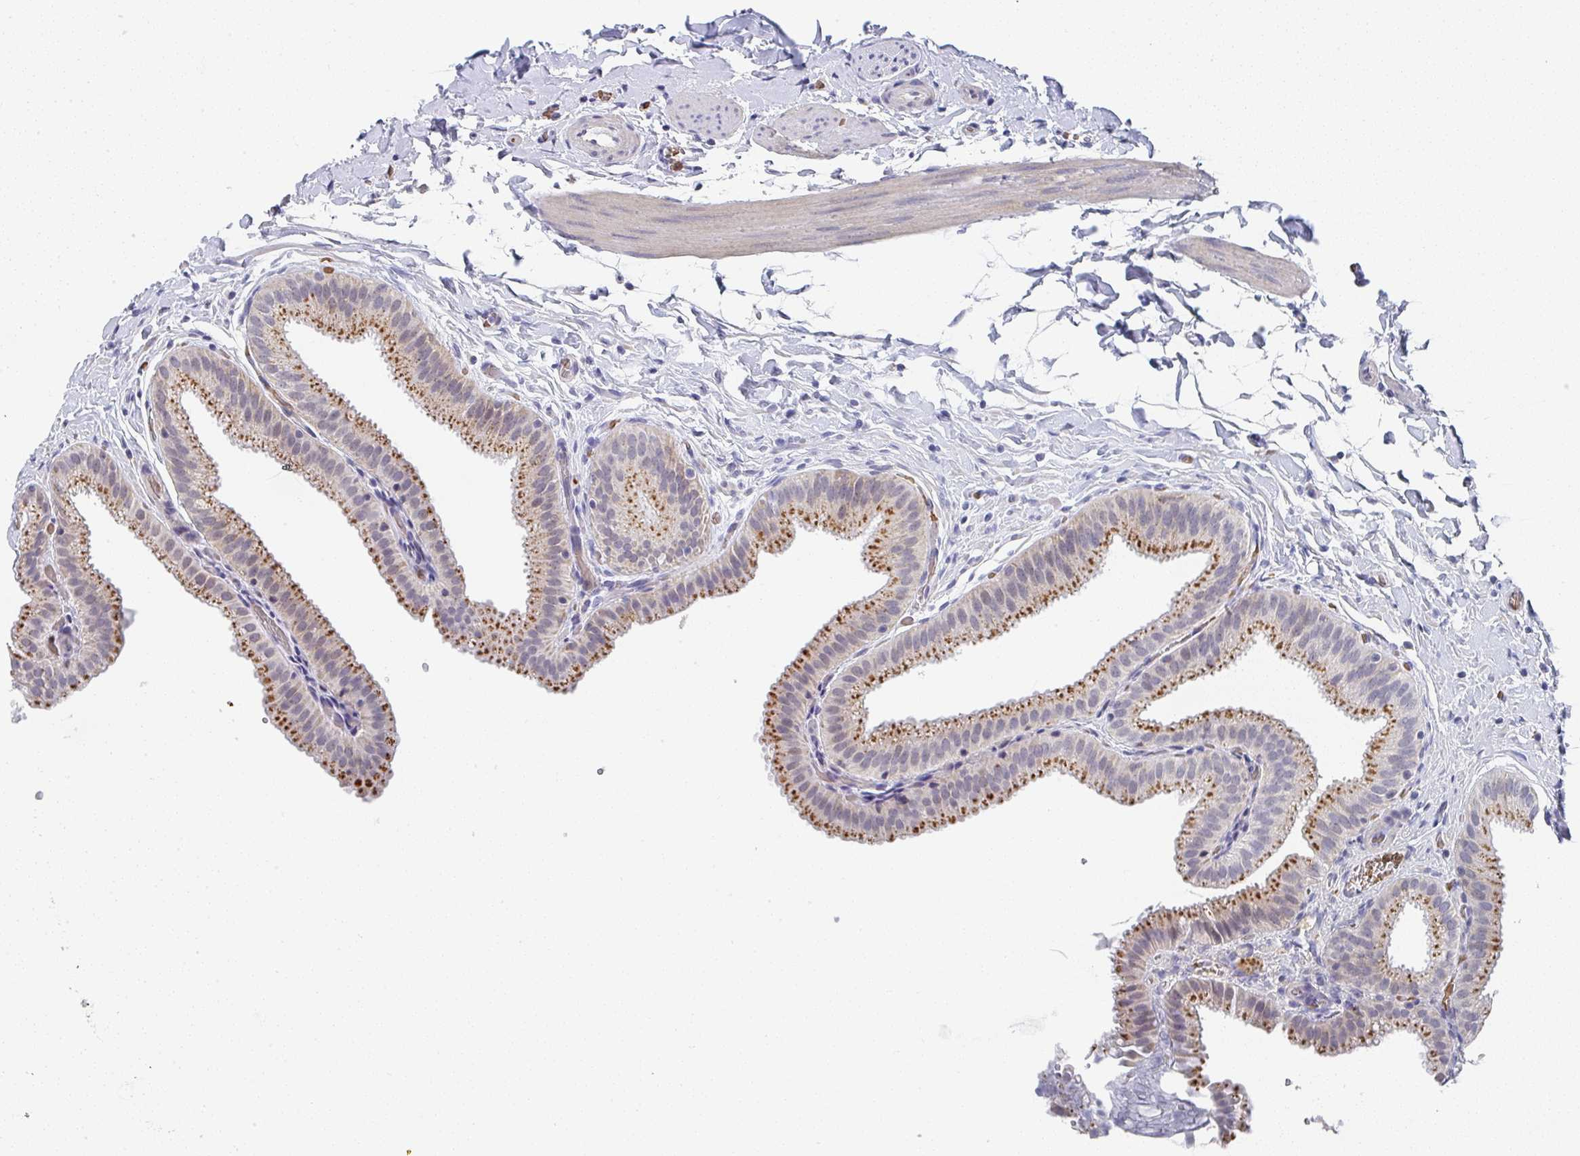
{"staining": {"intensity": "strong", "quantity": ">75%", "location": "cytoplasmic/membranous"}, "tissue": "gallbladder", "cell_type": "Glandular cells", "image_type": "normal", "snomed": [{"axis": "morphology", "description": "Normal tissue, NOS"}, {"axis": "topography", "description": "Gallbladder"}], "caption": "The photomicrograph exhibits immunohistochemical staining of normal gallbladder. There is strong cytoplasmic/membranous expression is seen in approximately >75% of glandular cells. (DAB (3,3'-diaminobenzidine) IHC with brightfield microscopy, high magnification).", "gene": "NCF1", "patient": {"sex": "female", "age": 63}}